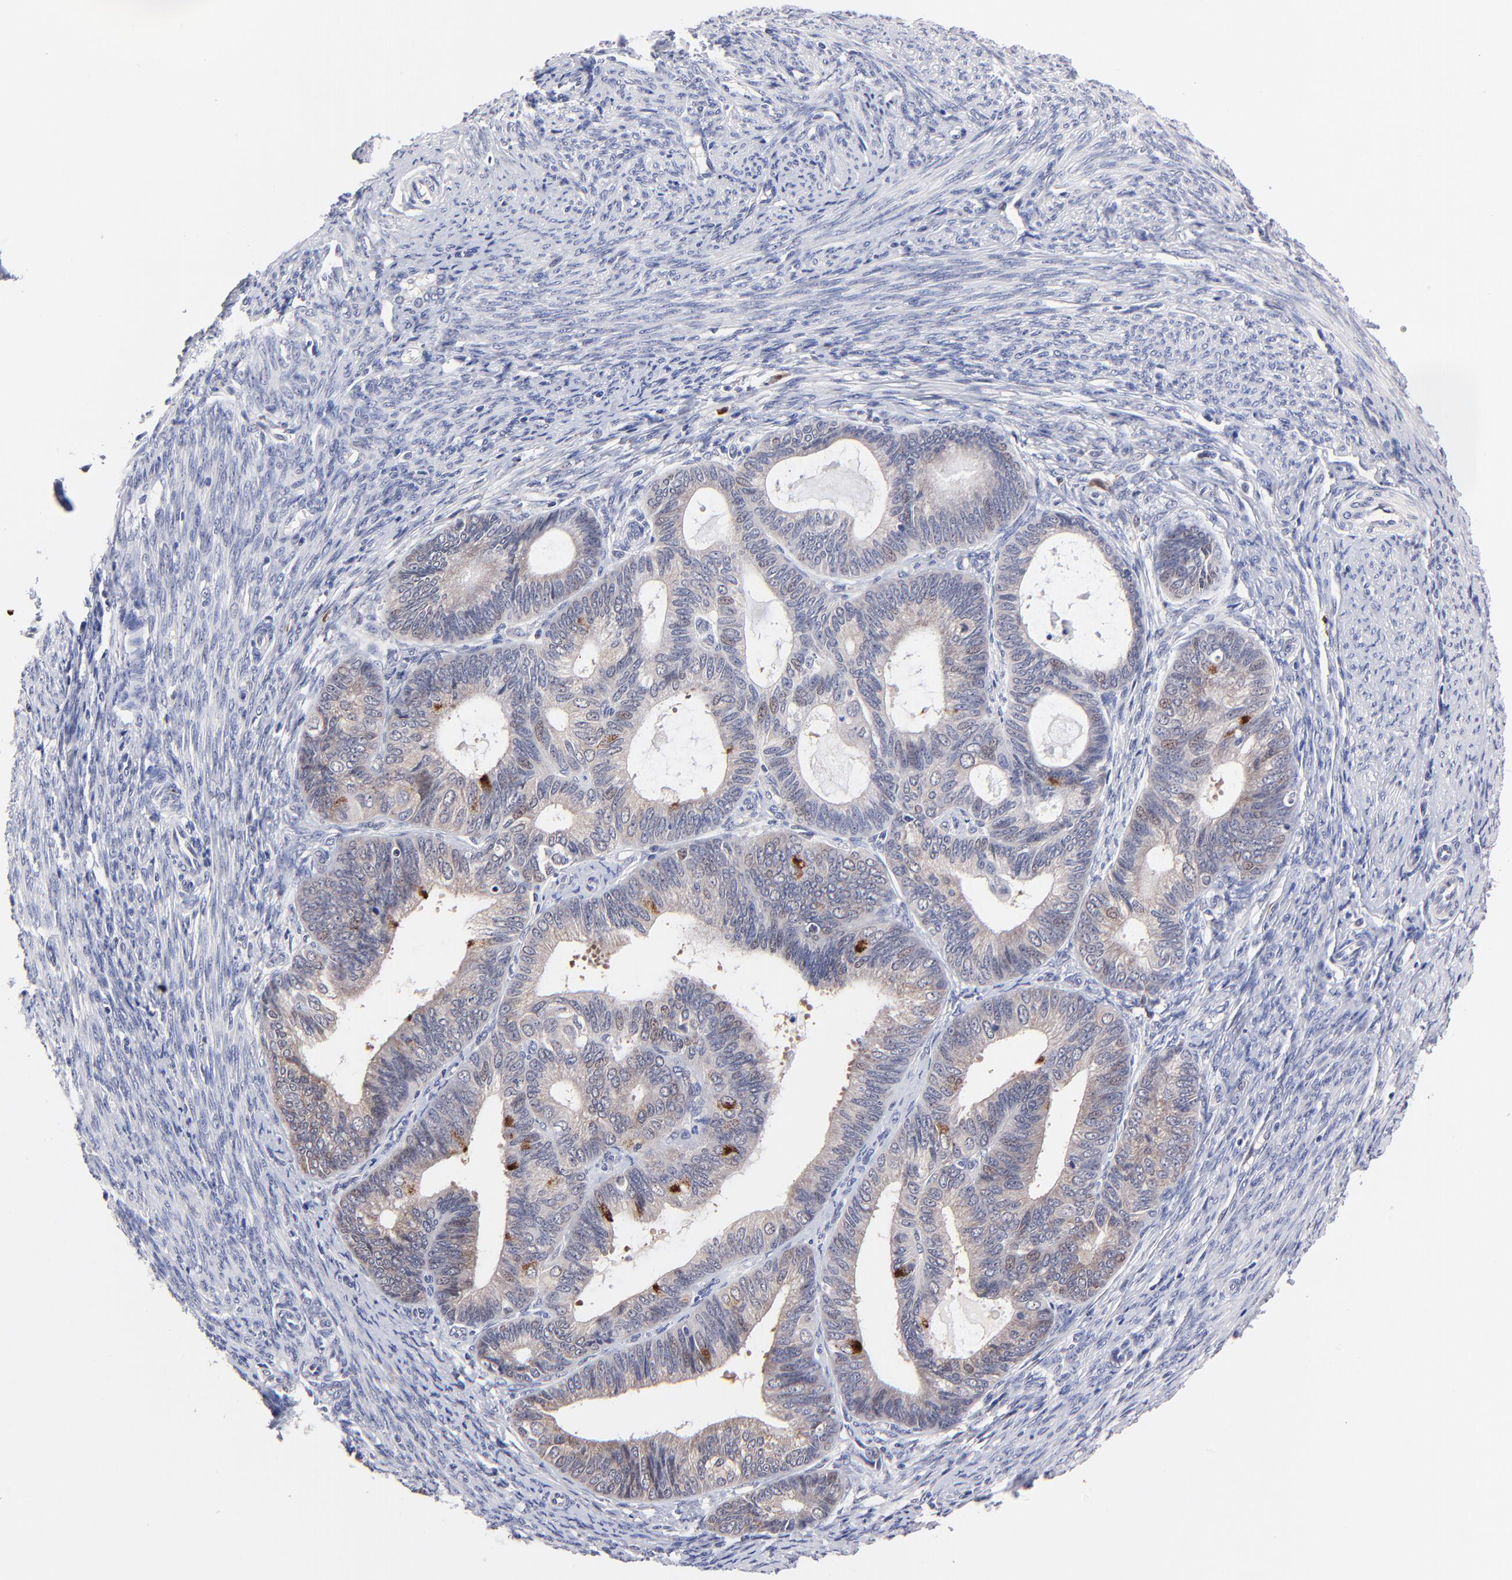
{"staining": {"intensity": "moderate", "quantity": "<25%", "location": "cytoplasmic/membranous"}, "tissue": "endometrial cancer", "cell_type": "Tumor cells", "image_type": "cancer", "snomed": [{"axis": "morphology", "description": "Adenocarcinoma, NOS"}, {"axis": "topography", "description": "Endometrium"}], "caption": "The histopathology image reveals staining of endometrial cancer, revealing moderate cytoplasmic/membranous protein staining (brown color) within tumor cells.", "gene": "ZNF155", "patient": {"sex": "female", "age": 63}}